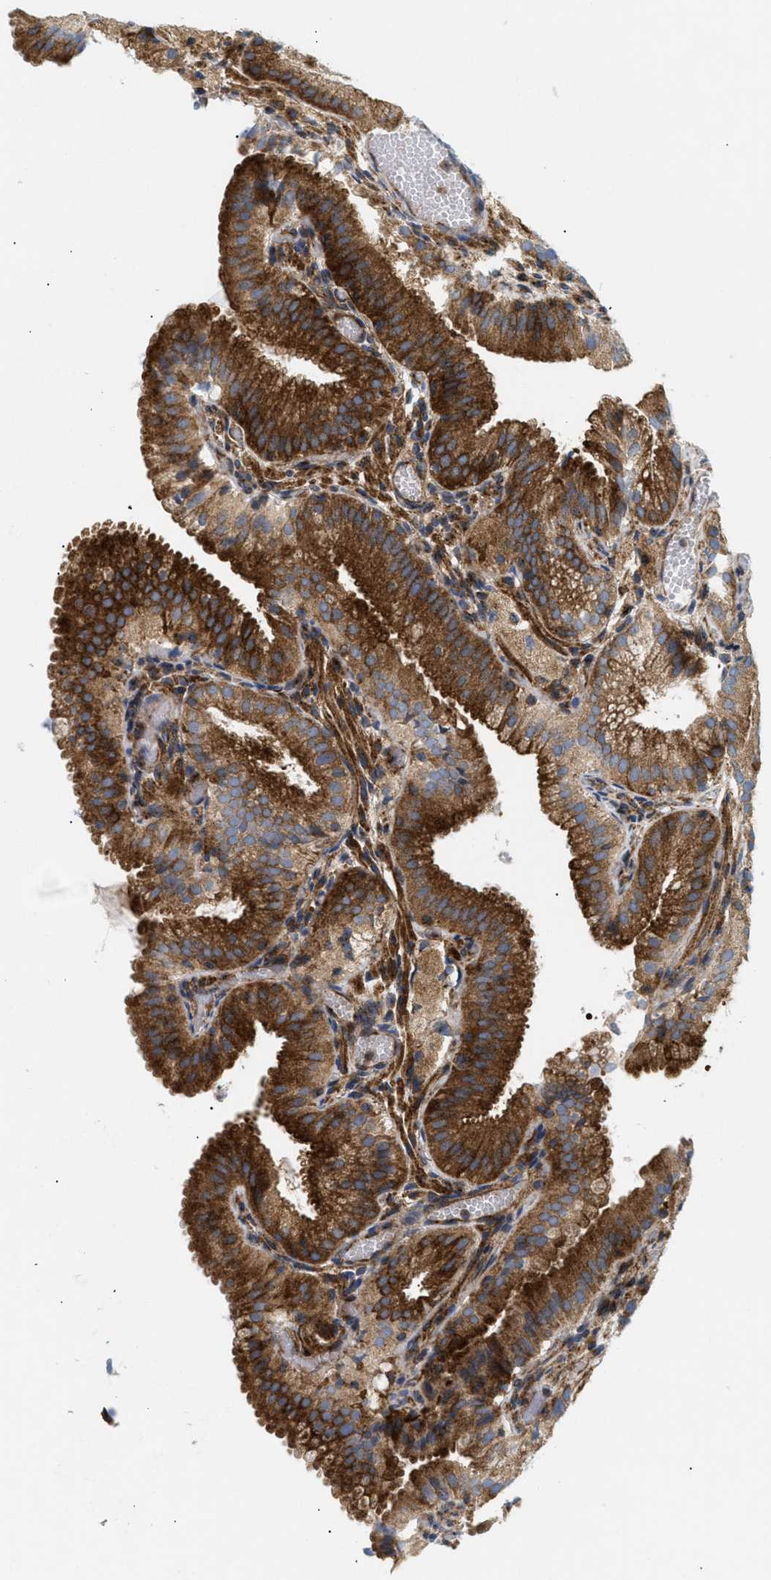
{"staining": {"intensity": "strong", "quantity": ">75%", "location": "cytoplasmic/membranous"}, "tissue": "gallbladder", "cell_type": "Glandular cells", "image_type": "normal", "snomed": [{"axis": "morphology", "description": "Normal tissue, NOS"}, {"axis": "topography", "description": "Gallbladder"}], "caption": "The micrograph demonstrates a brown stain indicating the presence of a protein in the cytoplasmic/membranous of glandular cells in gallbladder. (IHC, brightfield microscopy, high magnification).", "gene": "DCTN4", "patient": {"sex": "male", "age": 54}}